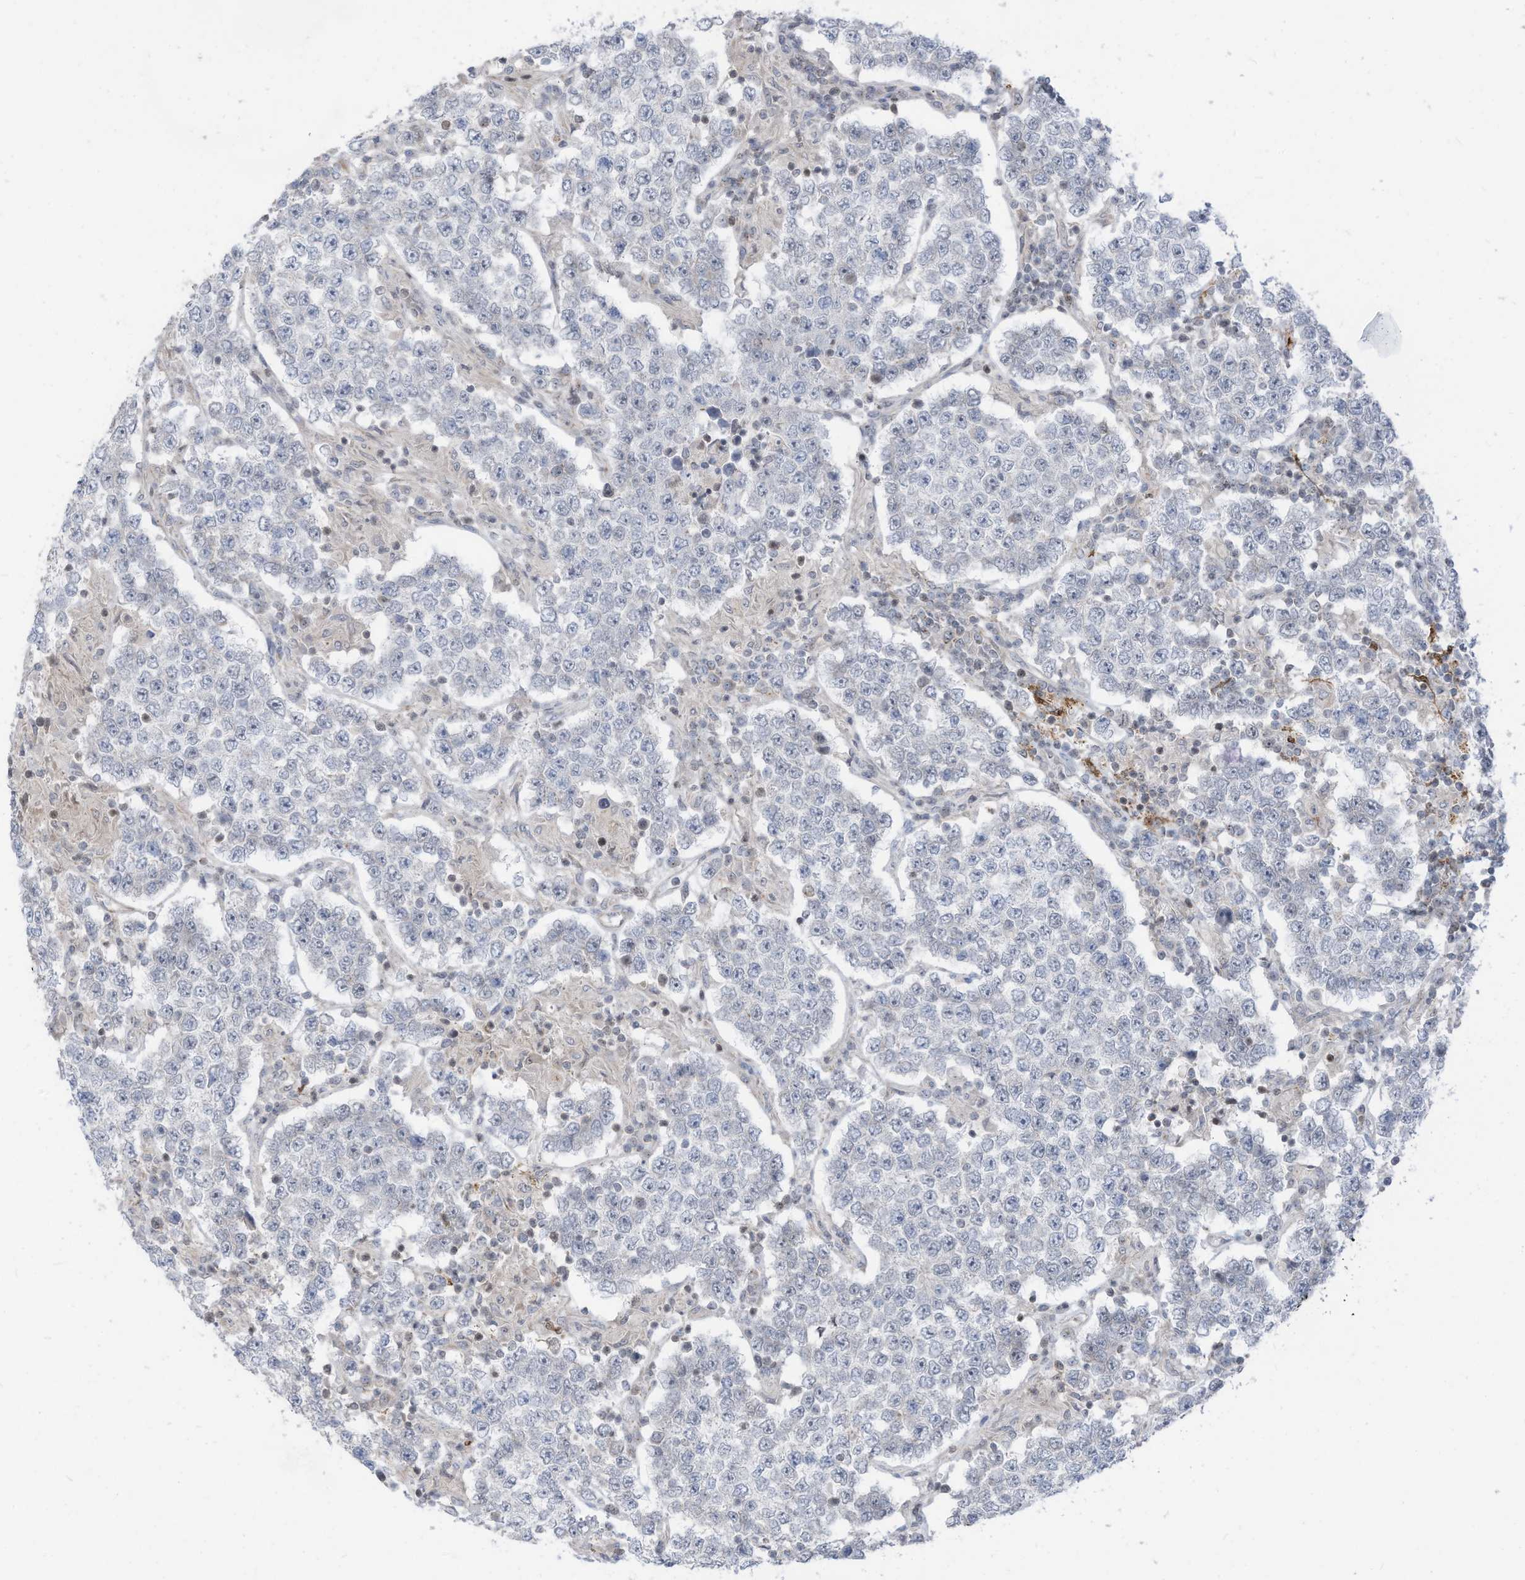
{"staining": {"intensity": "negative", "quantity": "none", "location": "none"}, "tissue": "testis cancer", "cell_type": "Tumor cells", "image_type": "cancer", "snomed": [{"axis": "morphology", "description": "Normal tissue, NOS"}, {"axis": "morphology", "description": "Urothelial carcinoma, High grade"}, {"axis": "morphology", "description": "Seminoma, NOS"}, {"axis": "morphology", "description": "Carcinoma, Embryonal, NOS"}, {"axis": "topography", "description": "Urinary bladder"}, {"axis": "topography", "description": "Testis"}], "caption": "The immunohistochemistry (IHC) image has no significant positivity in tumor cells of testis seminoma tissue.", "gene": "GPATCH3", "patient": {"sex": "male", "age": 41}}